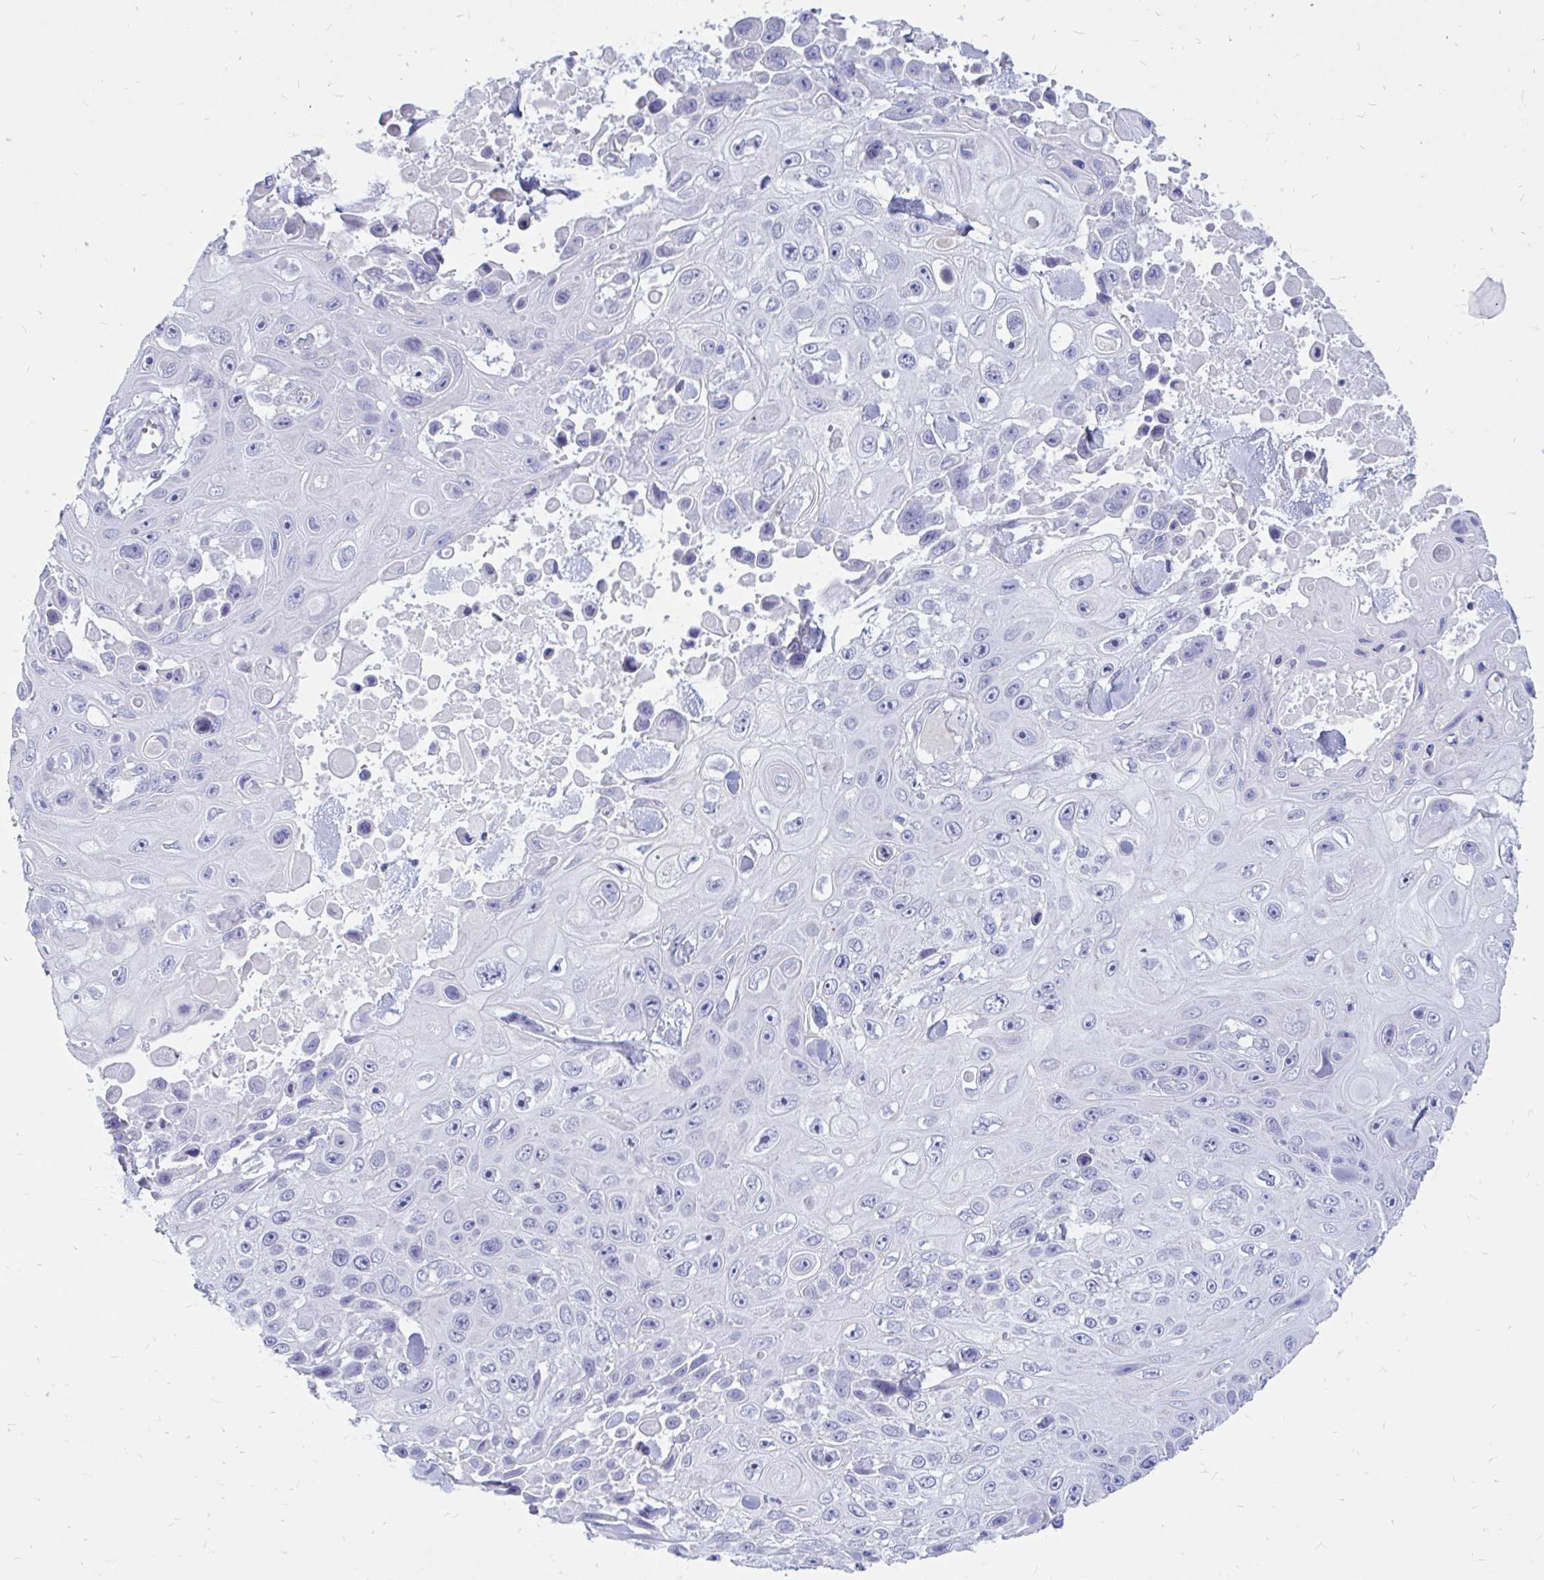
{"staining": {"intensity": "negative", "quantity": "none", "location": "none"}, "tissue": "skin cancer", "cell_type": "Tumor cells", "image_type": "cancer", "snomed": [{"axis": "morphology", "description": "Squamous cell carcinoma, NOS"}, {"axis": "topography", "description": "Skin"}], "caption": "An immunohistochemistry (IHC) micrograph of skin cancer is shown. There is no staining in tumor cells of skin cancer.", "gene": "IGSF5", "patient": {"sex": "male", "age": 82}}